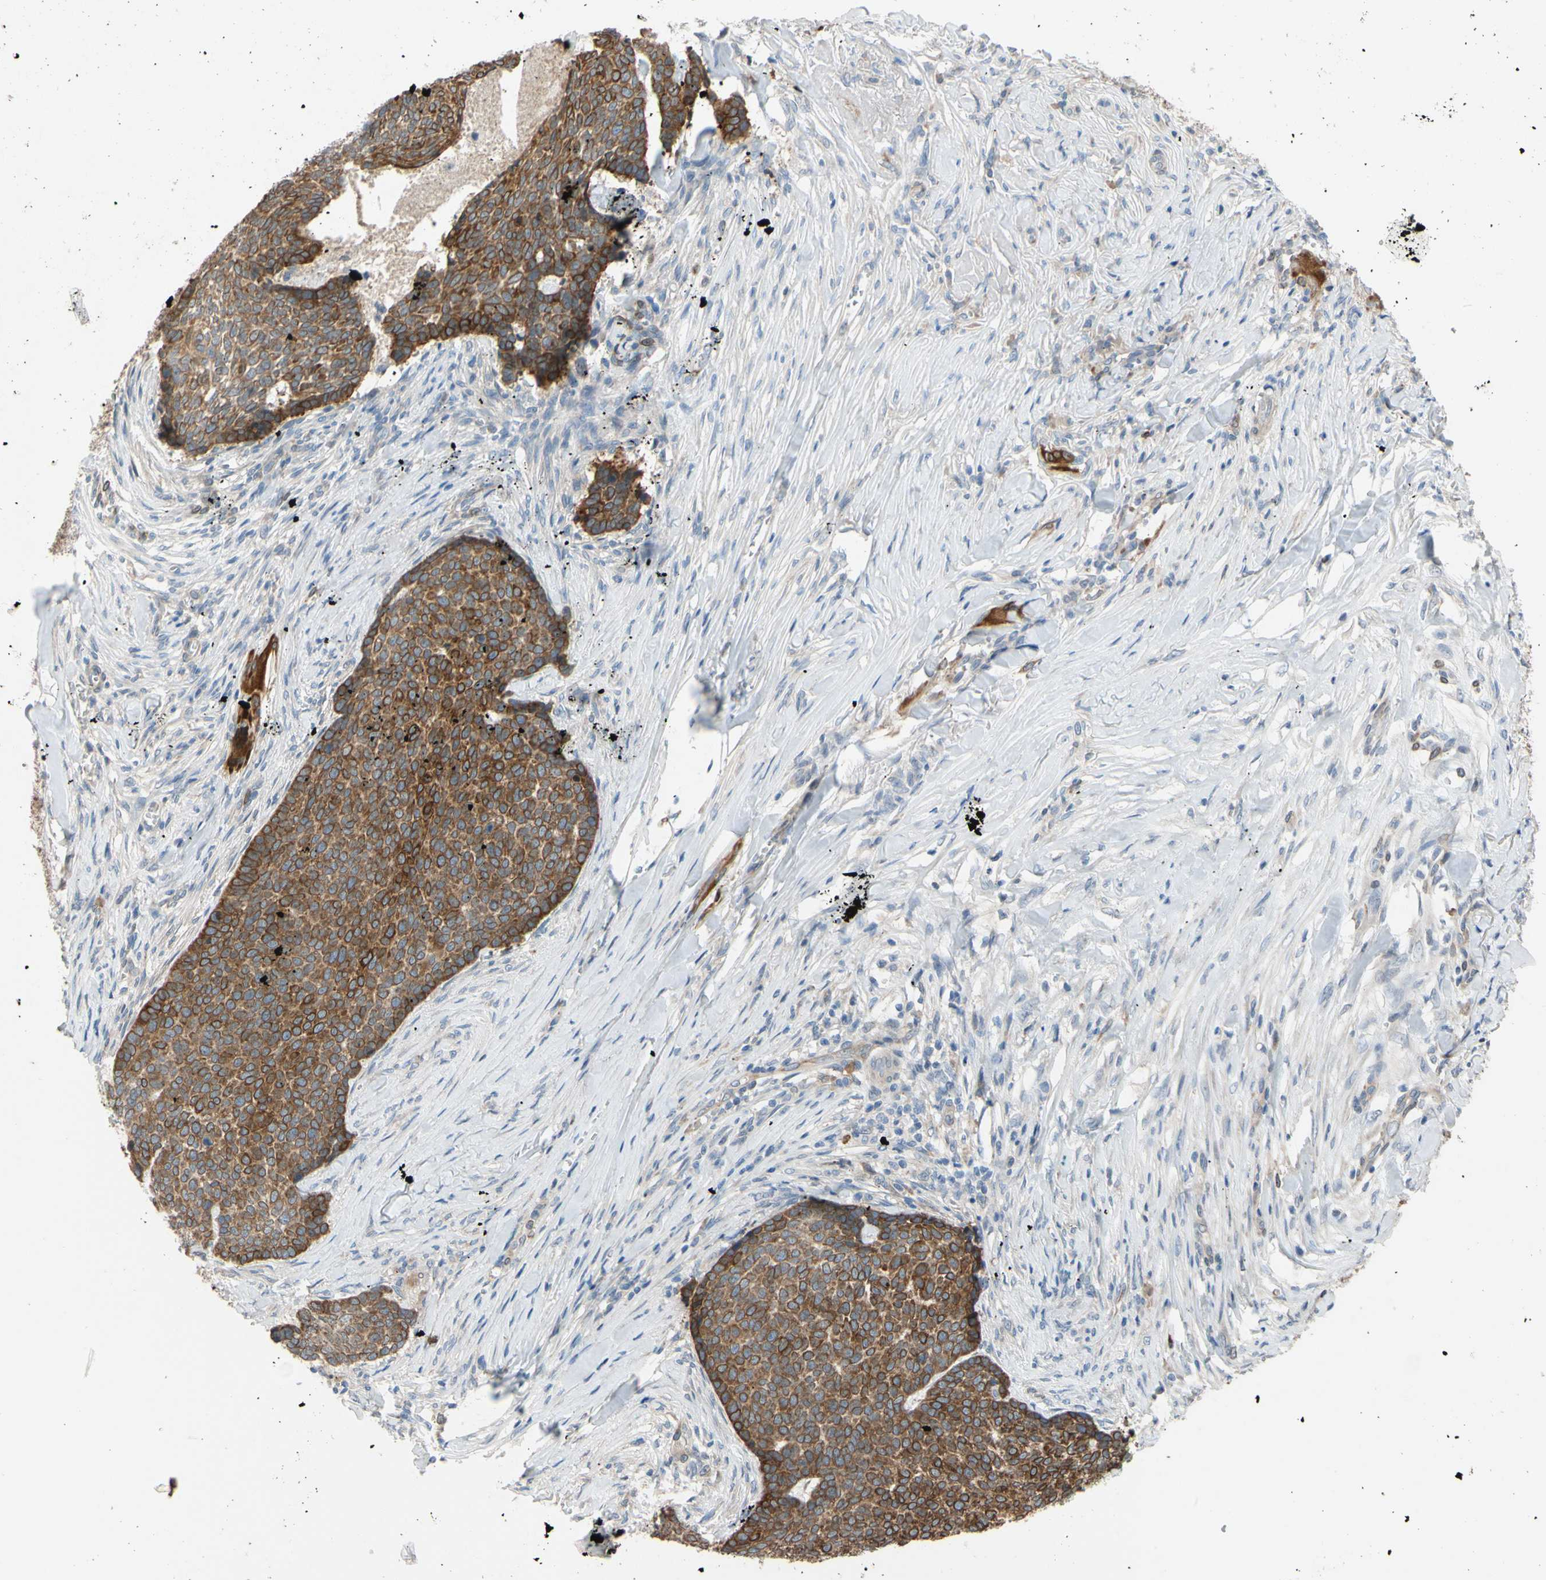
{"staining": {"intensity": "strong", "quantity": ">75%", "location": "cytoplasmic/membranous"}, "tissue": "skin cancer", "cell_type": "Tumor cells", "image_type": "cancer", "snomed": [{"axis": "morphology", "description": "Basal cell carcinoma"}, {"axis": "topography", "description": "Skin"}], "caption": "There is high levels of strong cytoplasmic/membranous positivity in tumor cells of skin cancer, as demonstrated by immunohistochemical staining (brown color).", "gene": "PRXL2A", "patient": {"sex": "male", "age": 84}}